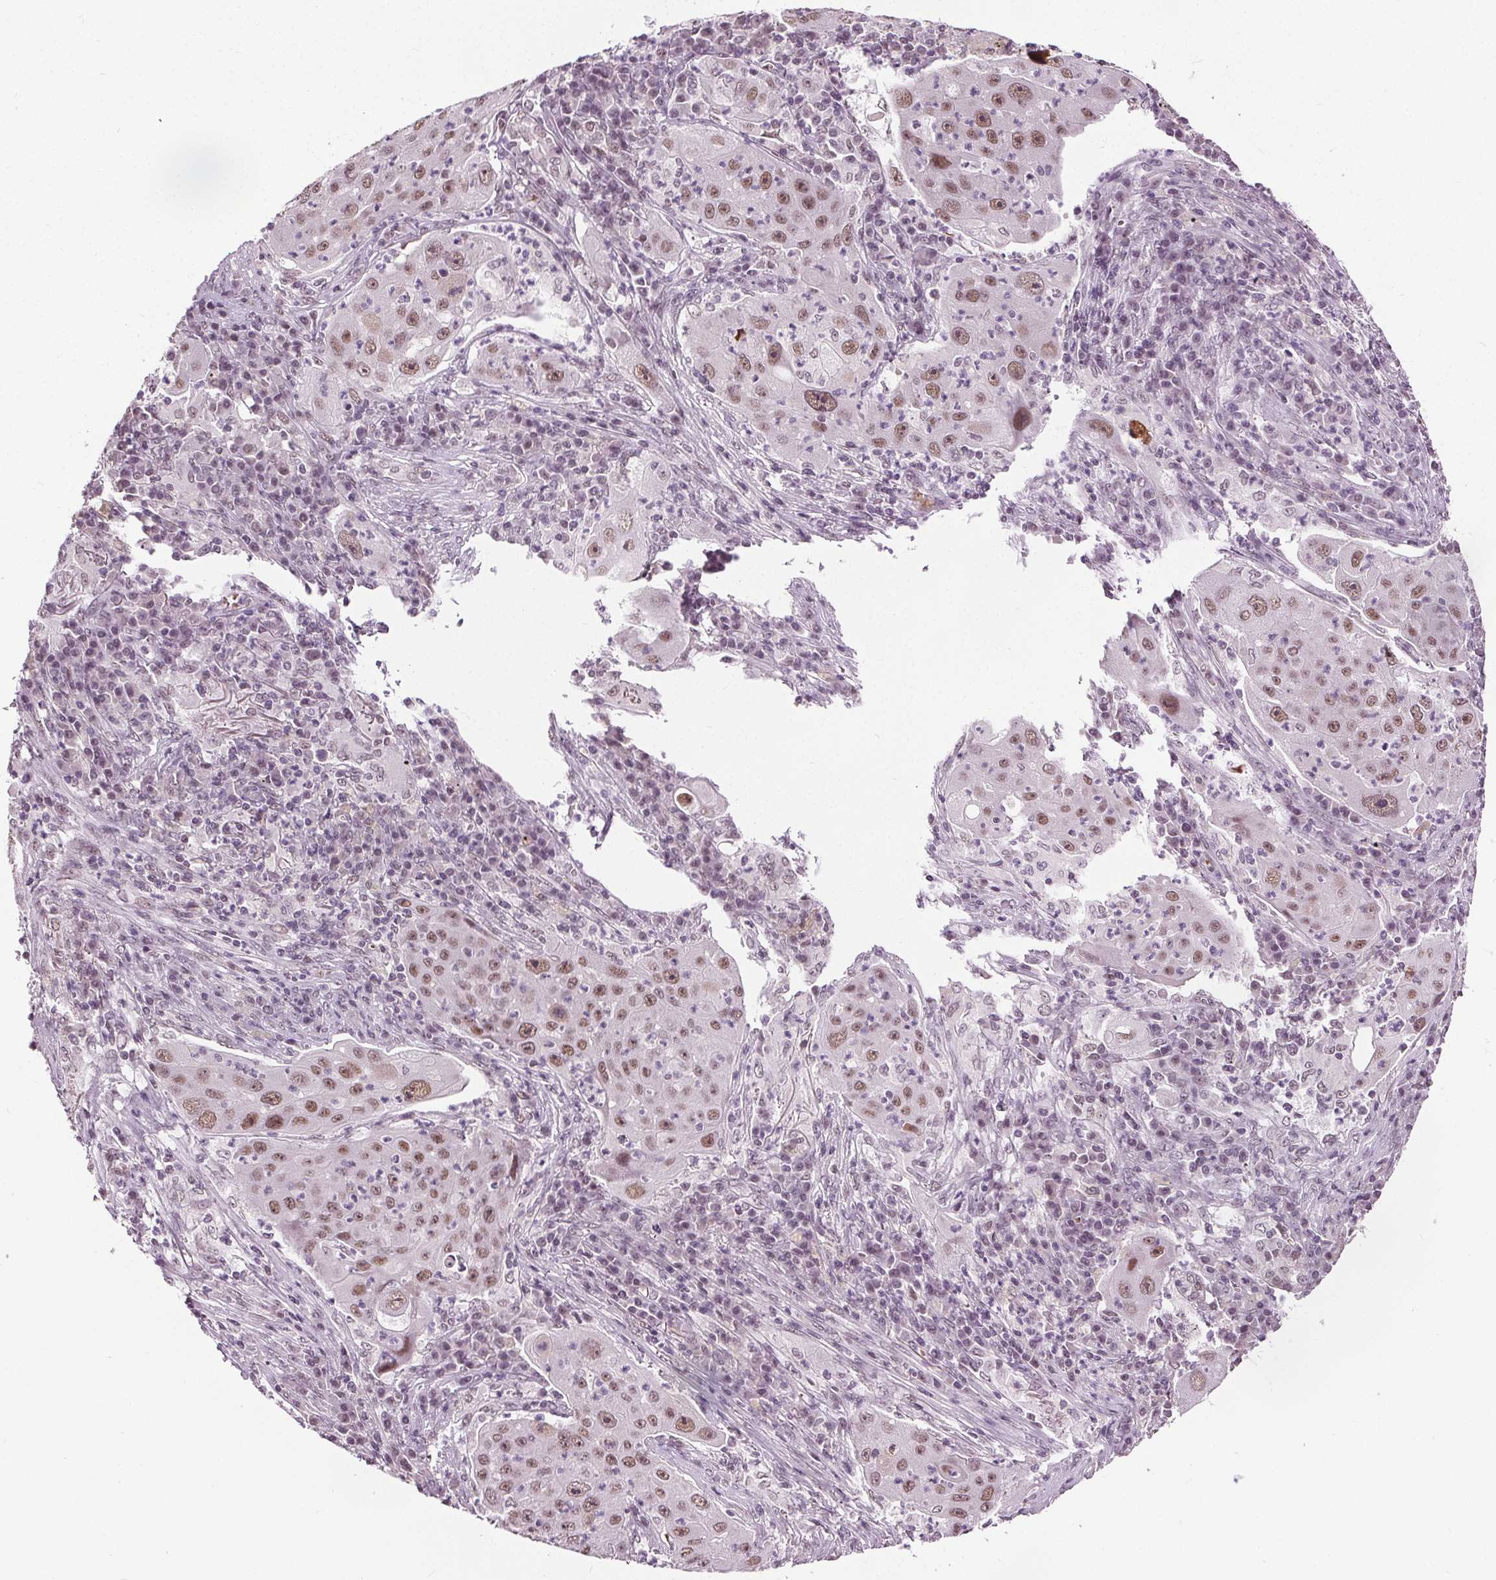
{"staining": {"intensity": "moderate", "quantity": ">75%", "location": "nuclear"}, "tissue": "lung cancer", "cell_type": "Tumor cells", "image_type": "cancer", "snomed": [{"axis": "morphology", "description": "Squamous cell carcinoma, NOS"}, {"axis": "topography", "description": "Lung"}], "caption": "A histopathology image of human lung cancer (squamous cell carcinoma) stained for a protein shows moderate nuclear brown staining in tumor cells. Nuclei are stained in blue.", "gene": "IWS1", "patient": {"sex": "female", "age": 59}}